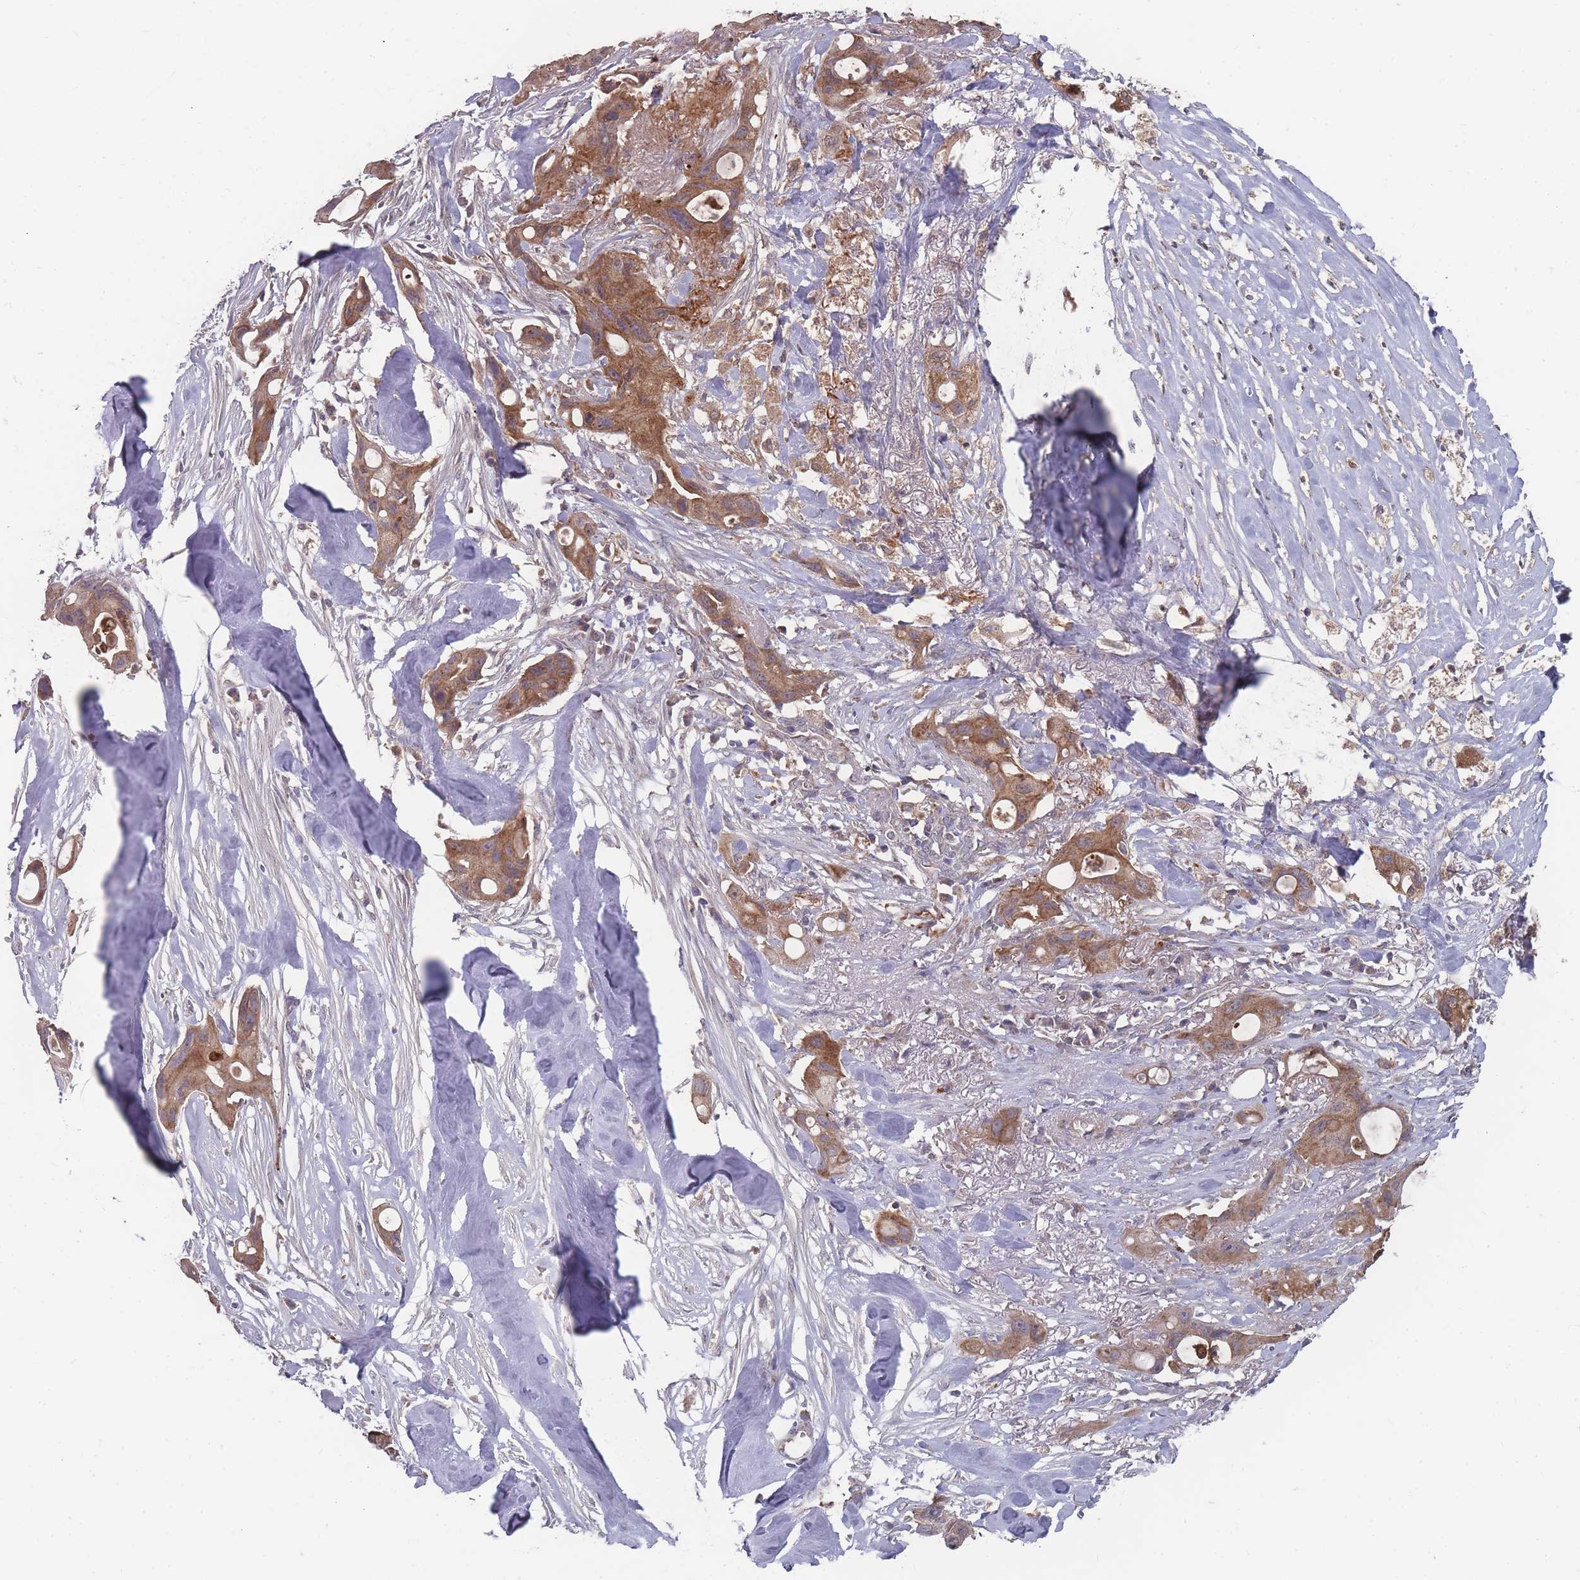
{"staining": {"intensity": "moderate", "quantity": ">75%", "location": "cytoplasmic/membranous"}, "tissue": "ovarian cancer", "cell_type": "Tumor cells", "image_type": "cancer", "snomed": [{"axis": "morphology", "description": "Cystadenocarcinoma, mucinous, NOS"}, {"axis": "topography", "description": "Ovary"}], "caption": "Immunohistochemical staining of human ovarian cancer (mucinous cystadenocarcinoma) reveals medium levels of moderate cytoplasmic/membranous positivity in approximately >75% of tumor cells.", "gene": "SLC35B4", "patient": {"sex": "female", "age": 70}}